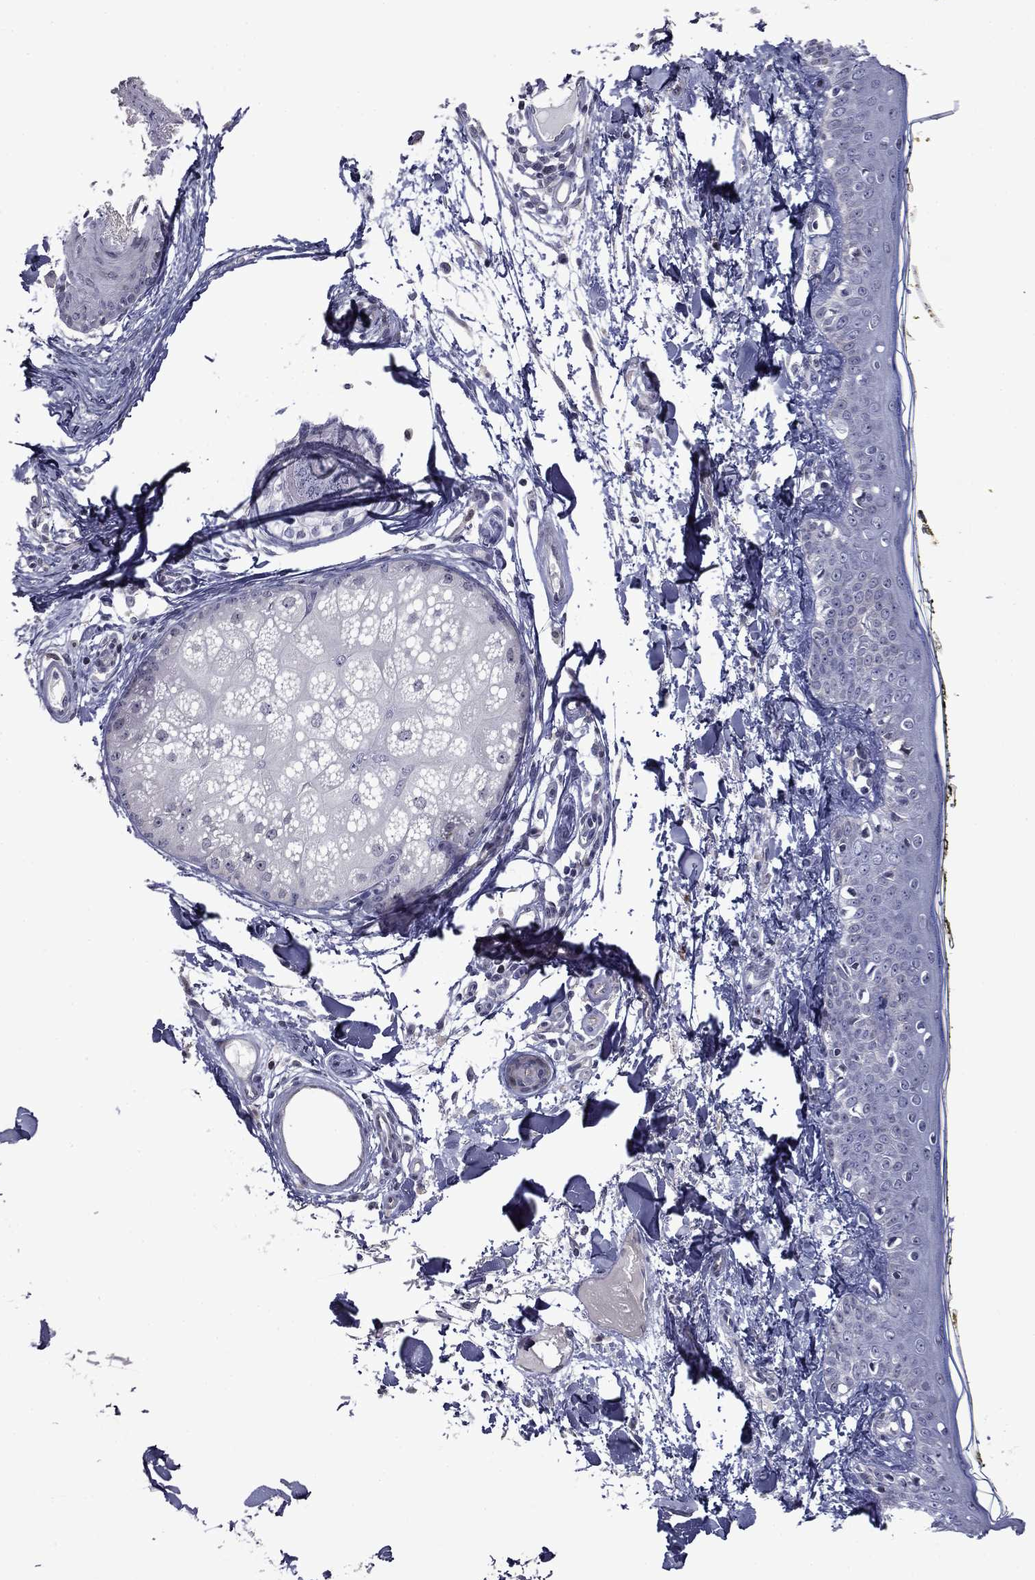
{"staining": {"intensity": "negative", "quantity": "none", "location": "none"}, "tissue": "skin", "cell_type": "Fibroblasts", "image_type": "normal", "snomed": [{"axis": "morphology", "description": "Normal tissue, NOS"}, {"axis": "topography", "description": "Skin"}], "caption": "The image displays no staining of fibroblasts in unremarkable skin. The staining was performed using DAB to visualize the protein expression in brown, while the nuclei were stained in blue with hematoxylin (Magnification: 20x).", "gene": "B3GAT1", "patient": {"sex": "male", "age": 76}}